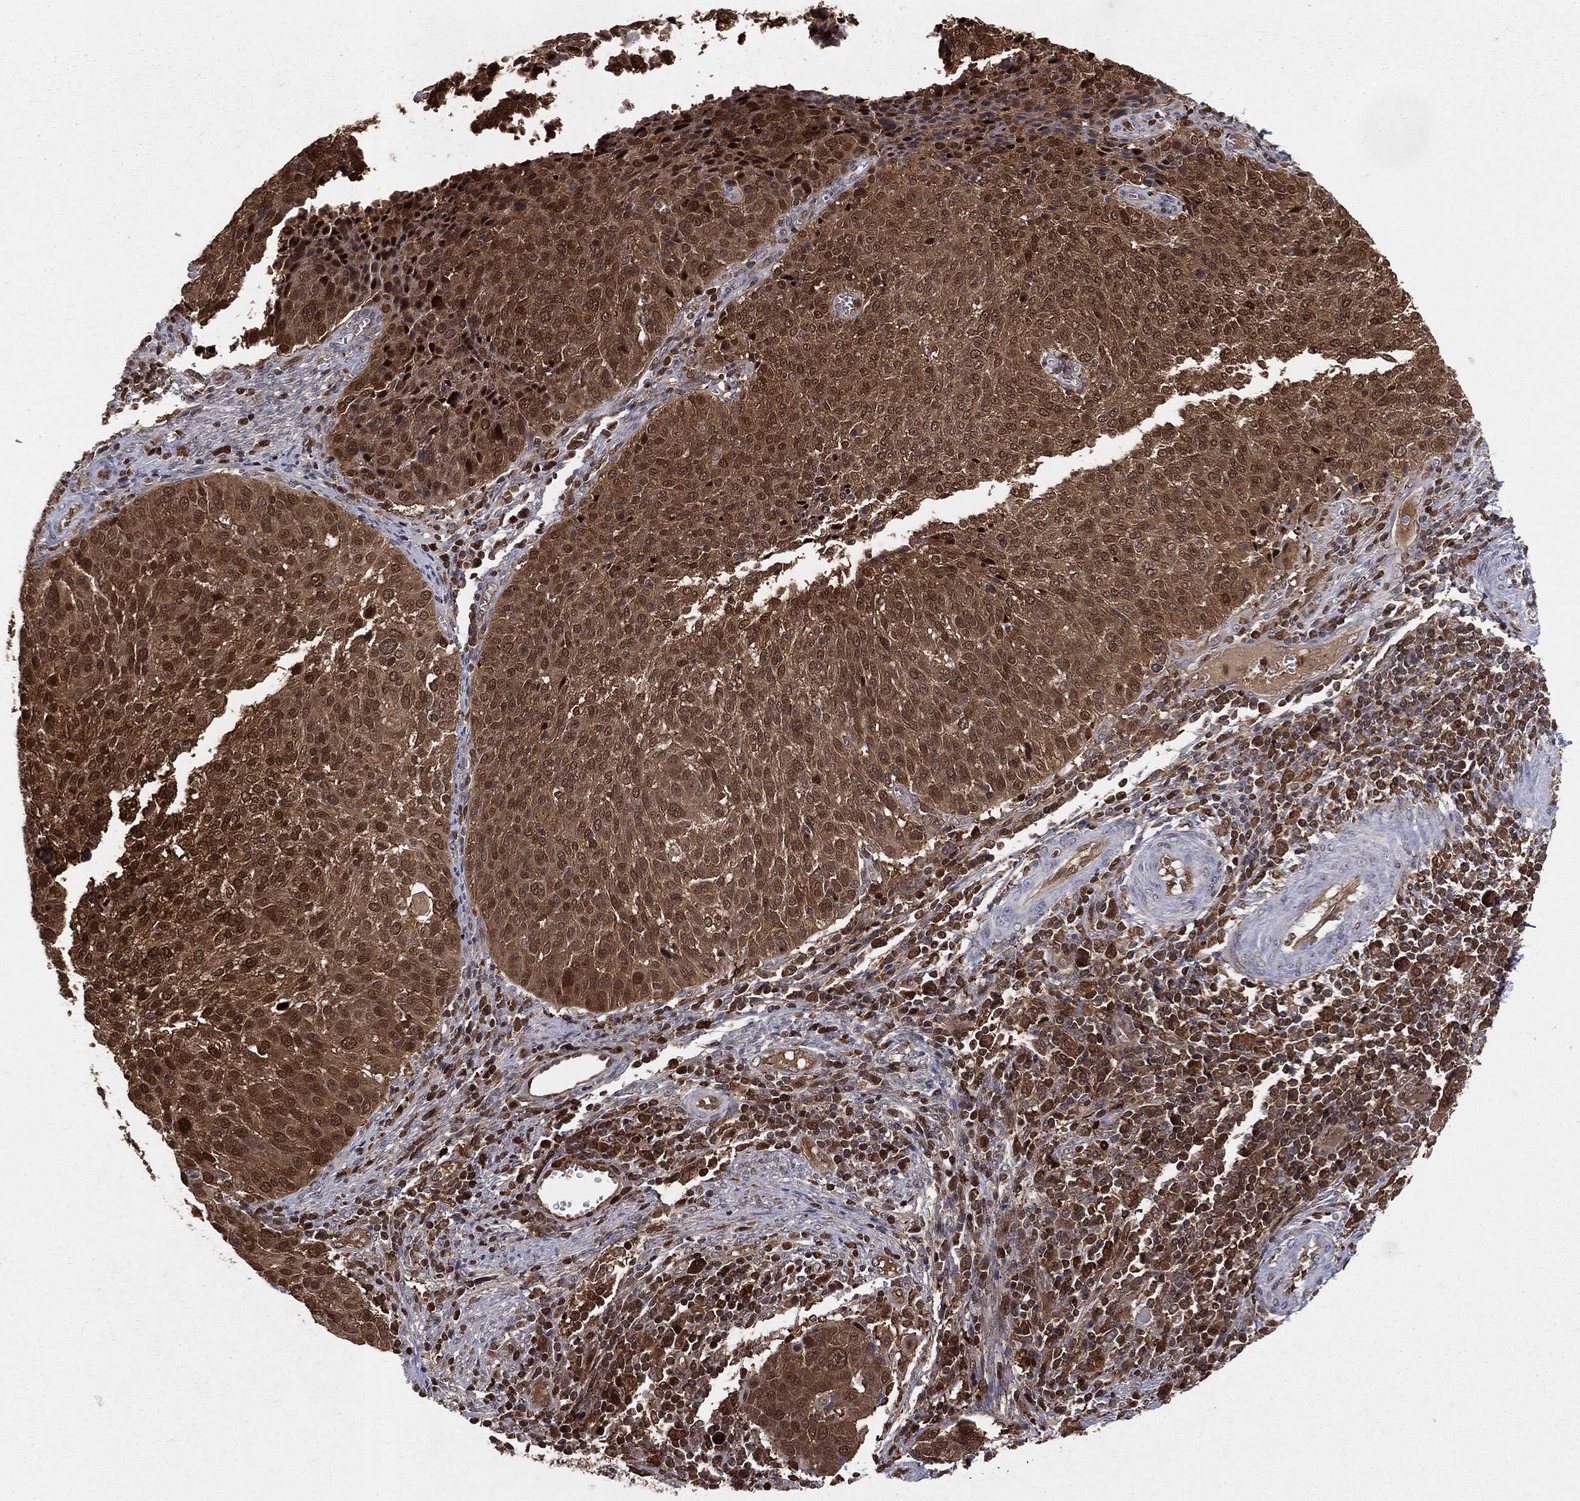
{"staining": {"intensity": "moderate", "quantity": ">75%", "location": "cytoplasmic/membranous,nuclear"}, "tissue": "cervical cancer", "cell_type": "Tumor cells", "image_type": "cancer", "snomed": [{"axis": "morphology", "description": "Squamous cell carcinoma, NOS"}, {"axis": "topography", "description": "Cervix"}], "caption": "Immunohistochemistry (IHC) image of neoplastic tissue: cervical cancer (squamous cell carcinoma) stained using immunohistochemistry (IHC) shows medium levels of moderate protein expression localized specifically in the cytoplasmic/membranous and nuclear of tumor cells, appearing as a cytoplasmic/membranous and nuclear brown color.", "gene": "ENO1", "patient": {"sex": "female", "age": 39}}